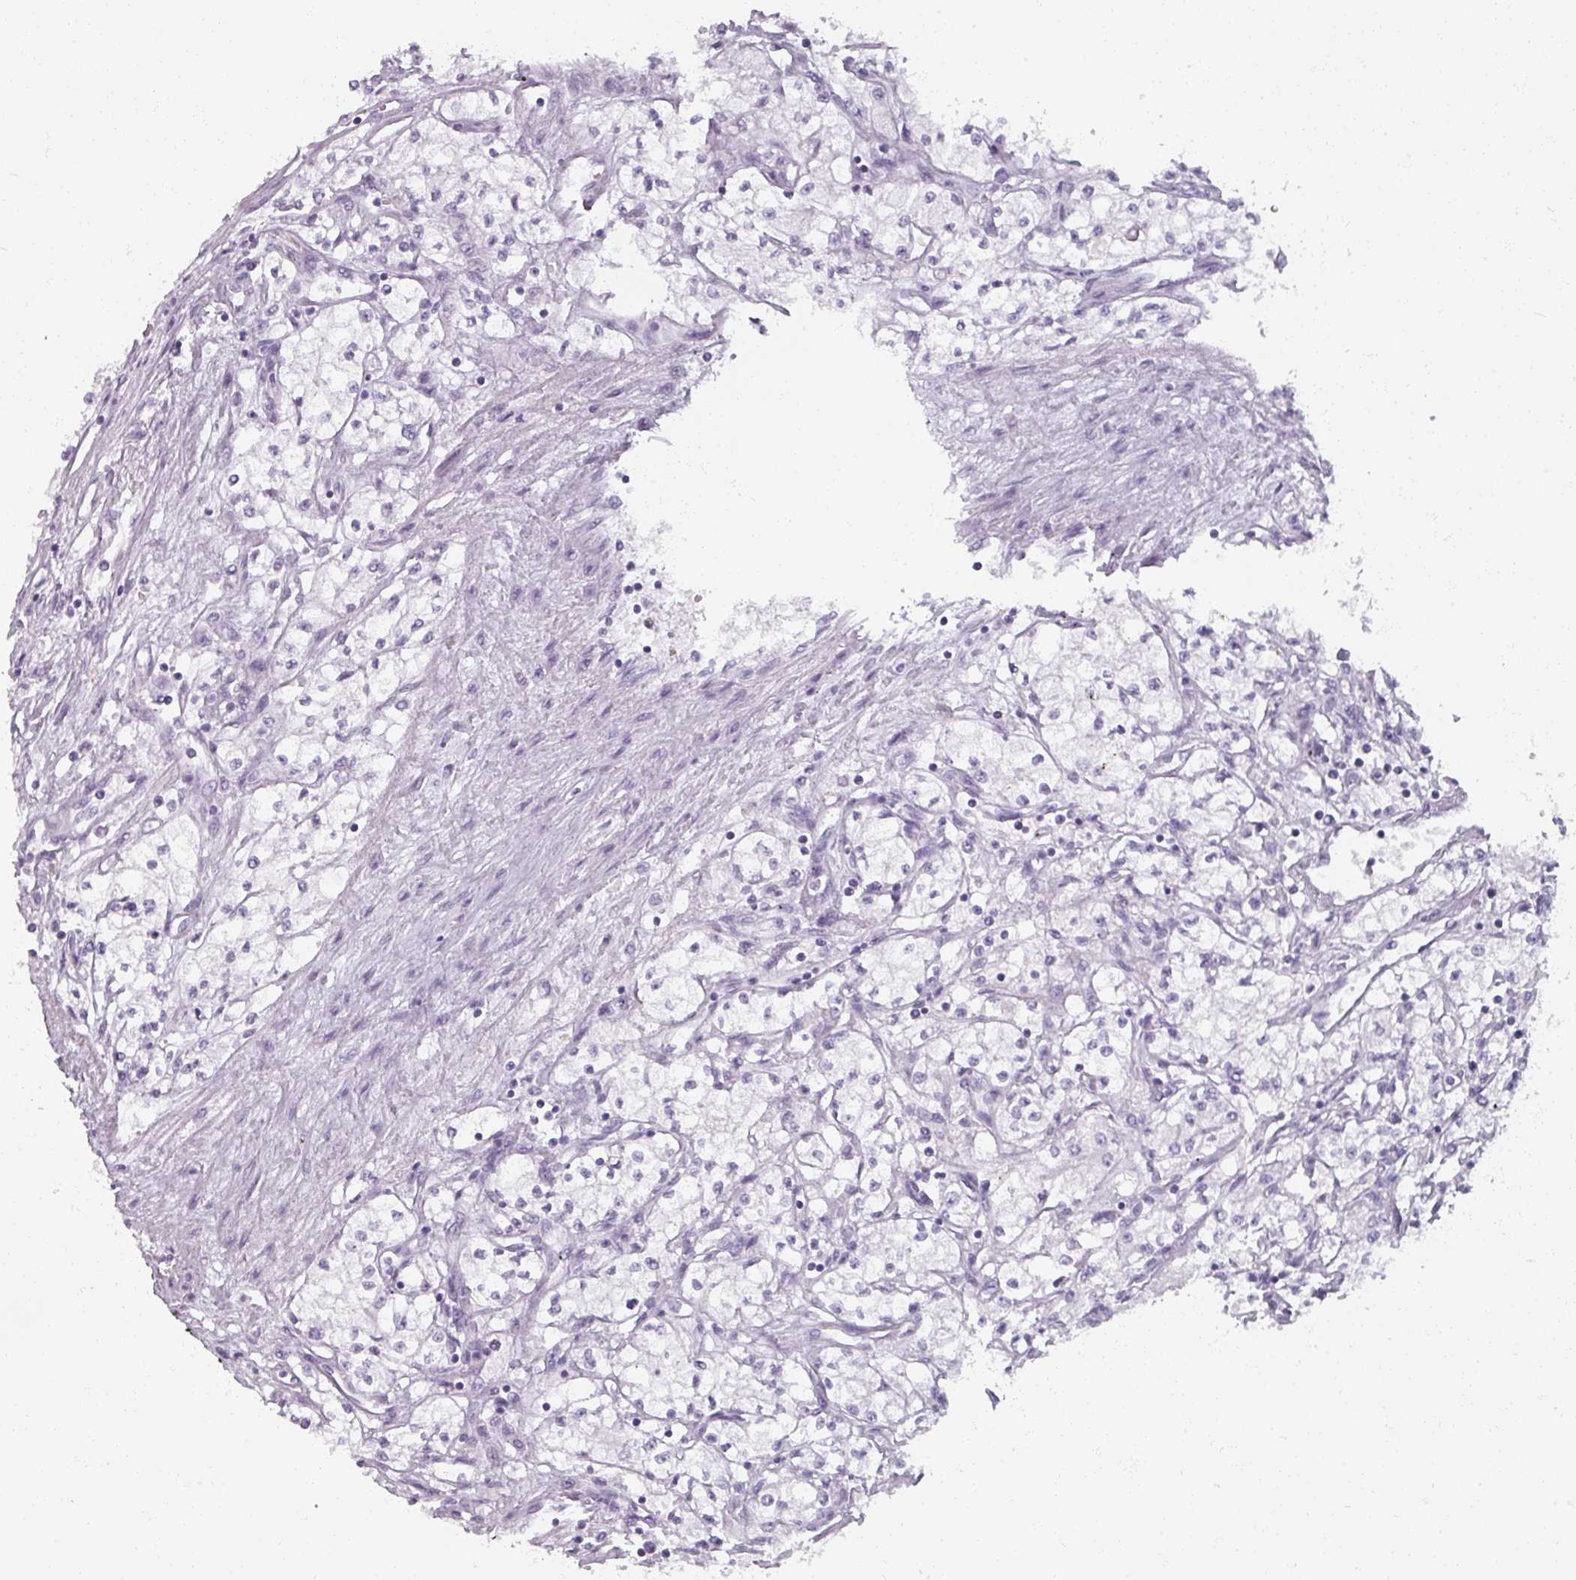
{"staining": {"intensity": "negative", "quantity": "none", "location": "none"}, "tissue": "renal cancer", "cell_type": "Tumor cells", "image_type": "cancer", "snomed": [{"axis": "morphology", "description": "Adenocarcinoma, NOS"}, {"axis": "topography", "description": "Kidney"}], "caption": "Tumor cells show no significant protein positivity in renal cancer.", "gene": "REG3G", "patient": {"sex": "male", "age": 59}}